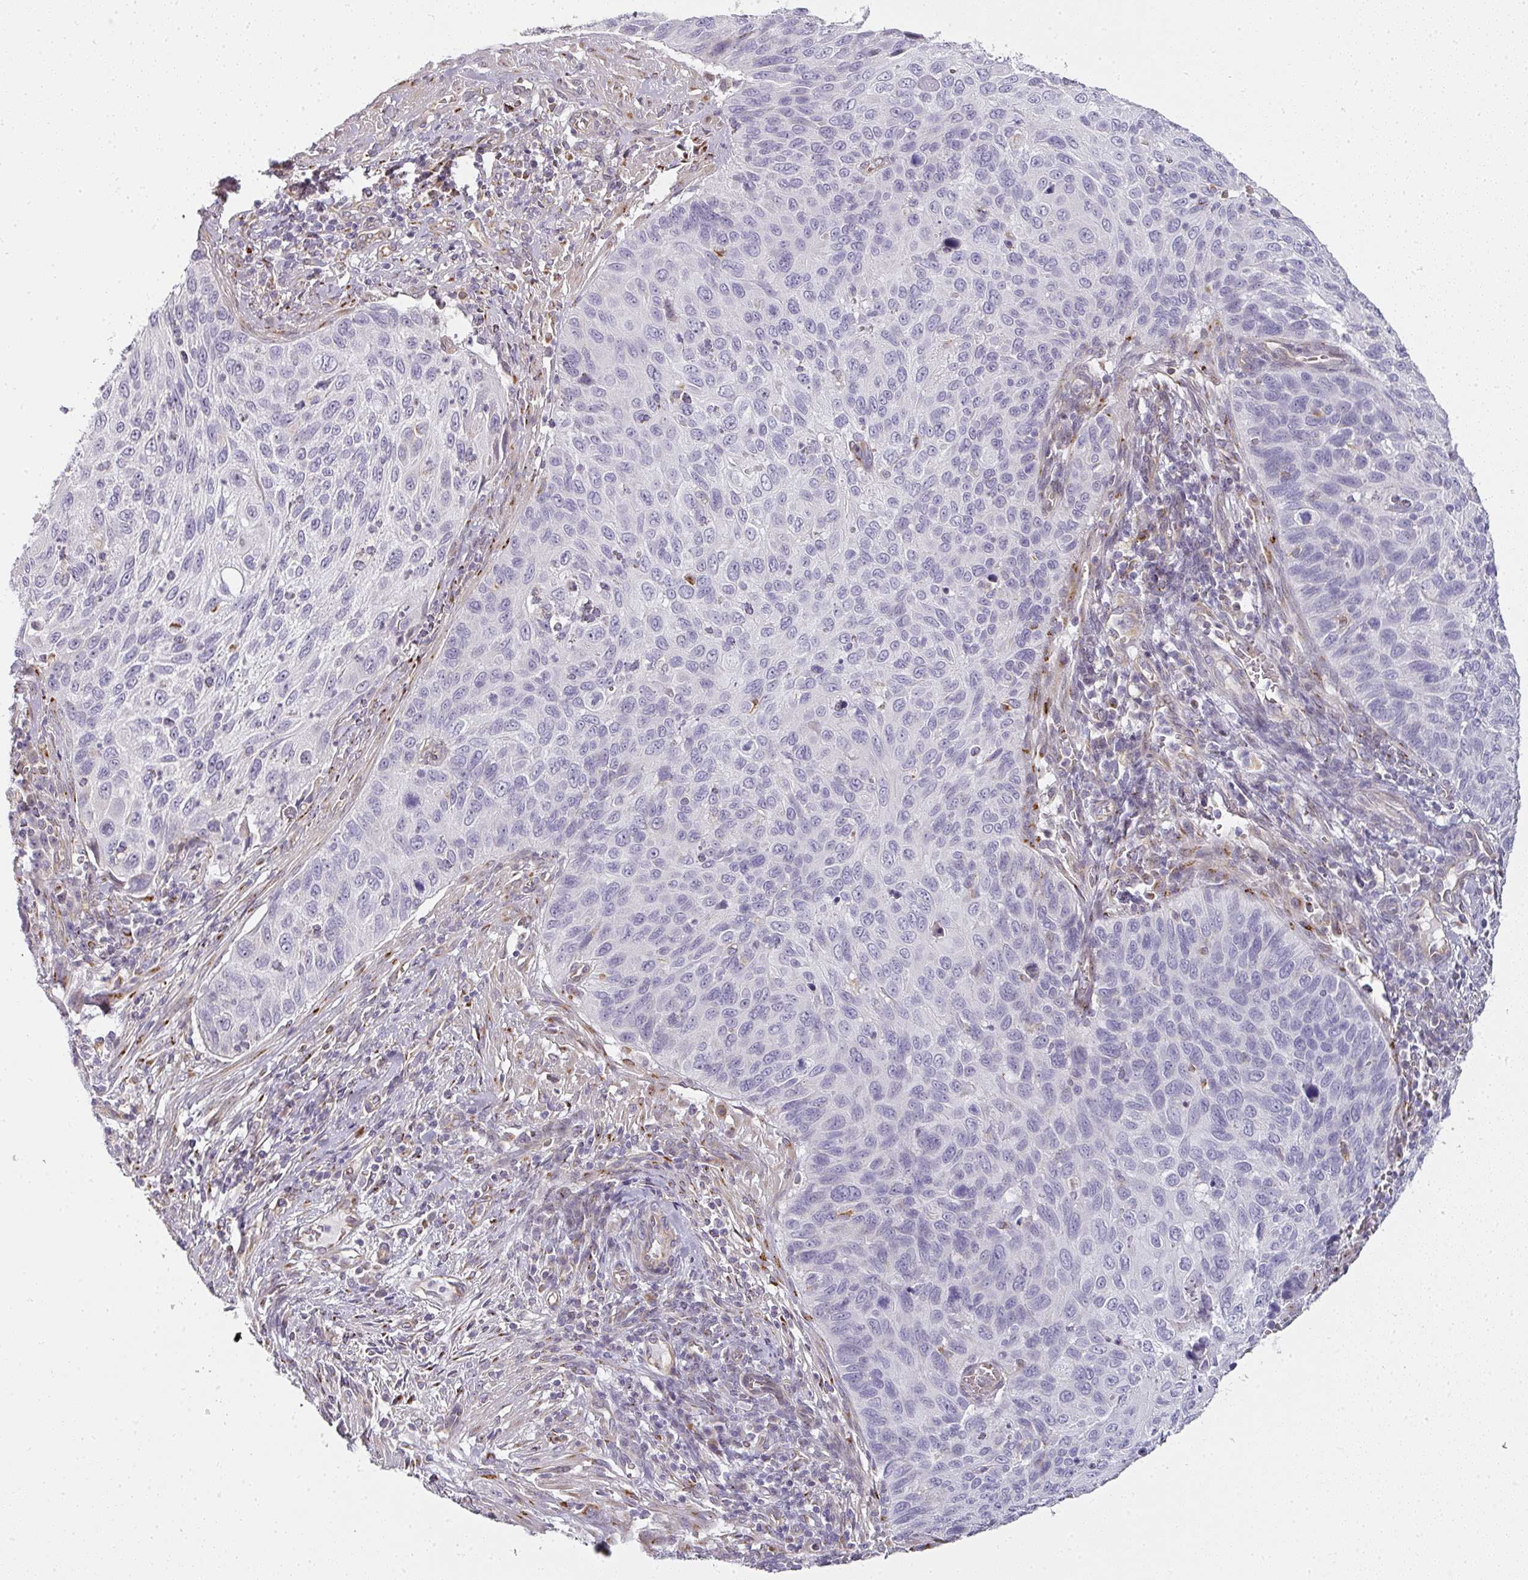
{"staining": {"intensity": "negative", "quantity": "none", "location": "none"}, "tissue": "cervical cancer", "cell_type": "Tumor cells", "image_type": "cancer", "snomed": [{"axis": "morphology", "description": "Squamous cell carcinoma, NOS"}, {"axis": "topography", "description": "Cervix"}], "caption": "Immunohistochemistry micrograph of squamous cell carcinoma (cervical) stained for a protein (brown), which shows no expression in tumor cells.", "gene": "ATP8B2", "patient": {"sex": "female", "age": 70}}